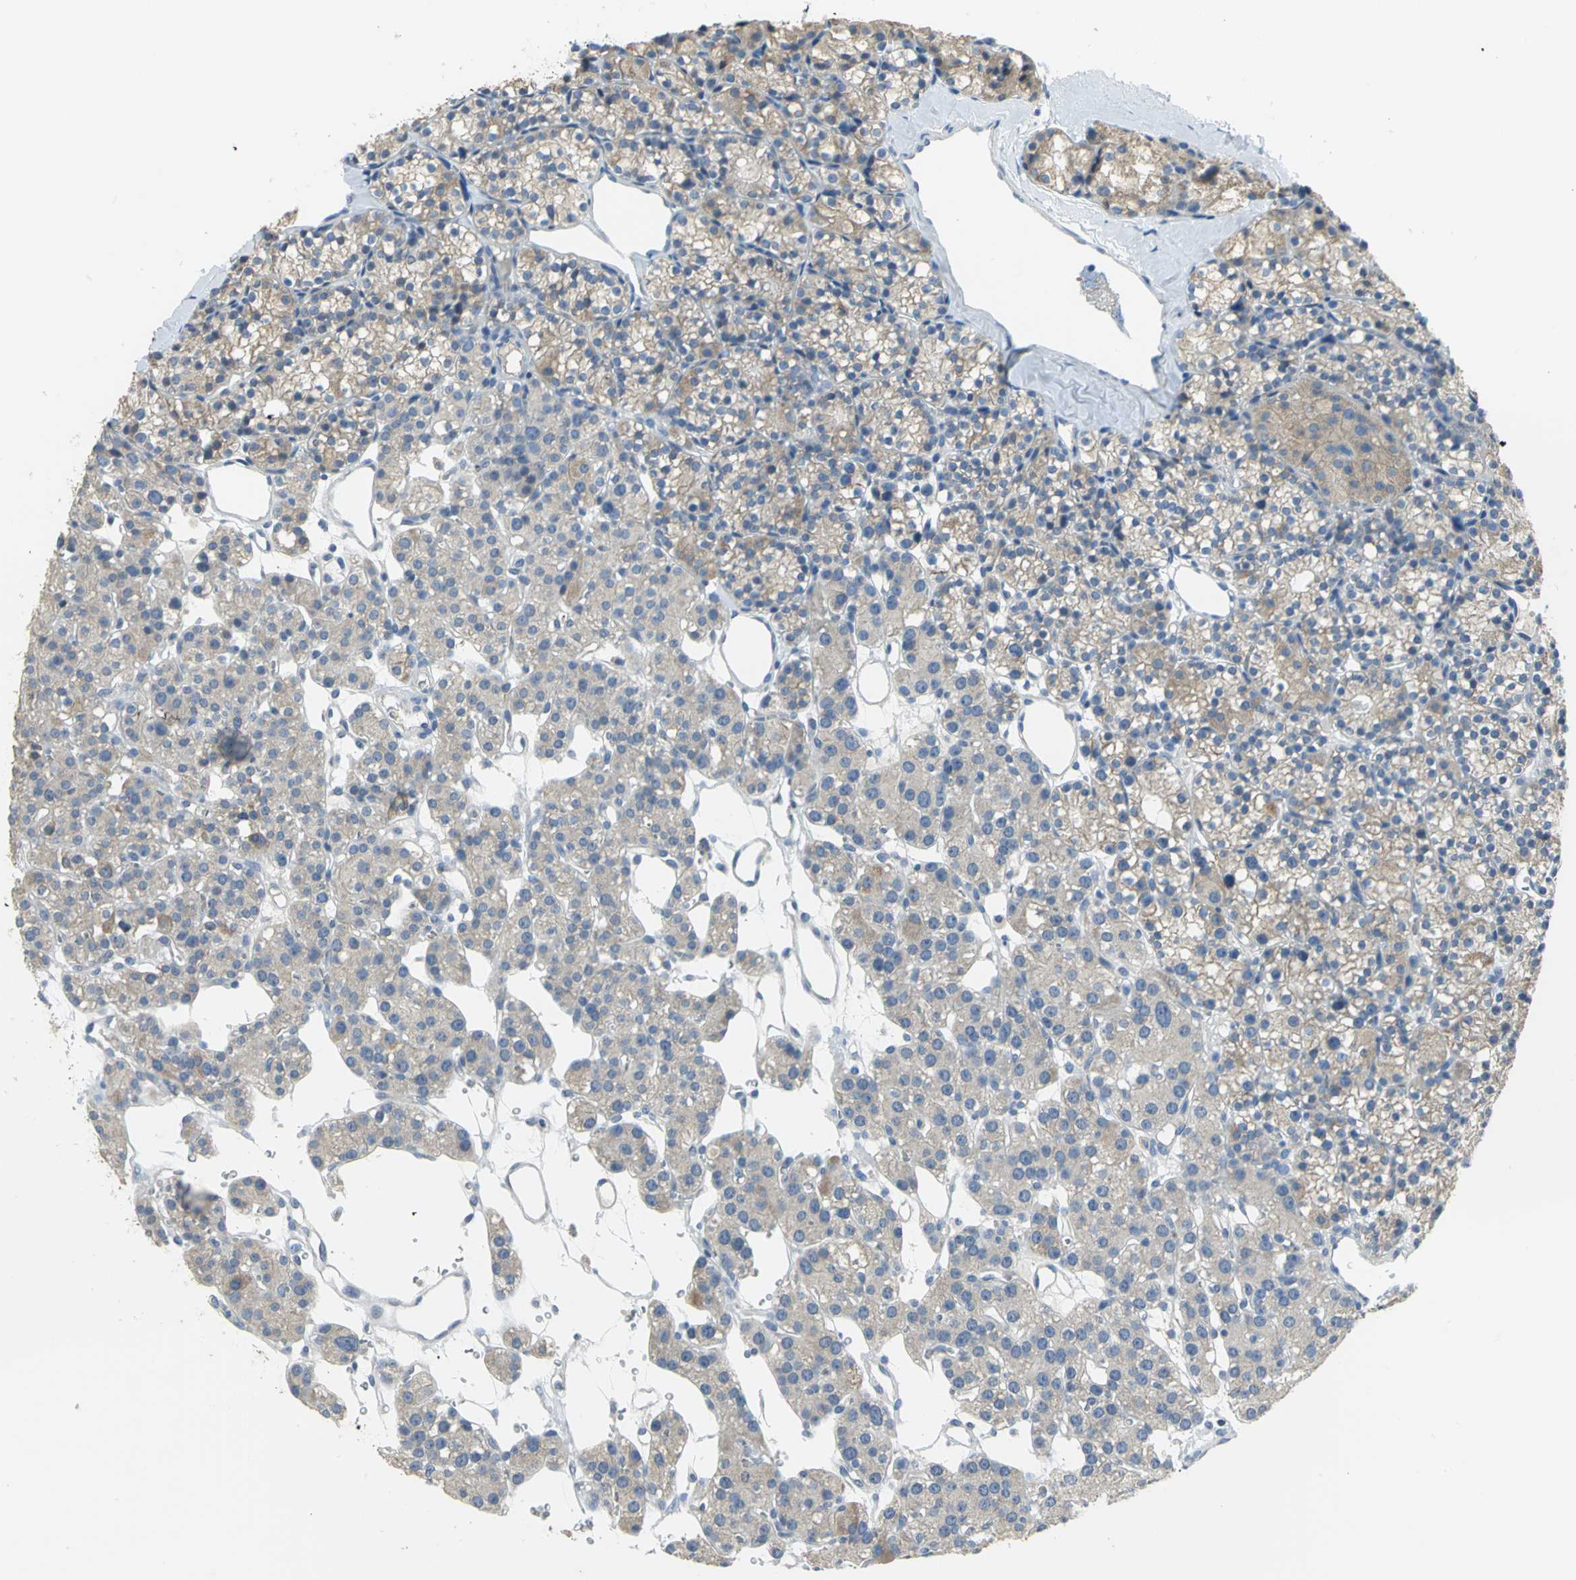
{"staining": {"intensity": "weak", "quantity": ">75%", "location": "cytoplasmic/membranous"}, "tissue": "parathyroid gland", "cell_type": "Glandular cells", "image_type": "normal", "snomed": [{"axis": "morphology", "description": "Normal tissue, NOS"}, {"axis": "topography", "description": "Parathyroid gland"}], "caption": "High-power microscopy captured an immunohistochemistry (IHC) micrograph of normal parathyroid gland, revealing weak cytoplasmic/membranous positivity in about >75% of glandular cells.", "gene": "HTR1F", "patient": {"sex": "female", "age": 64}}